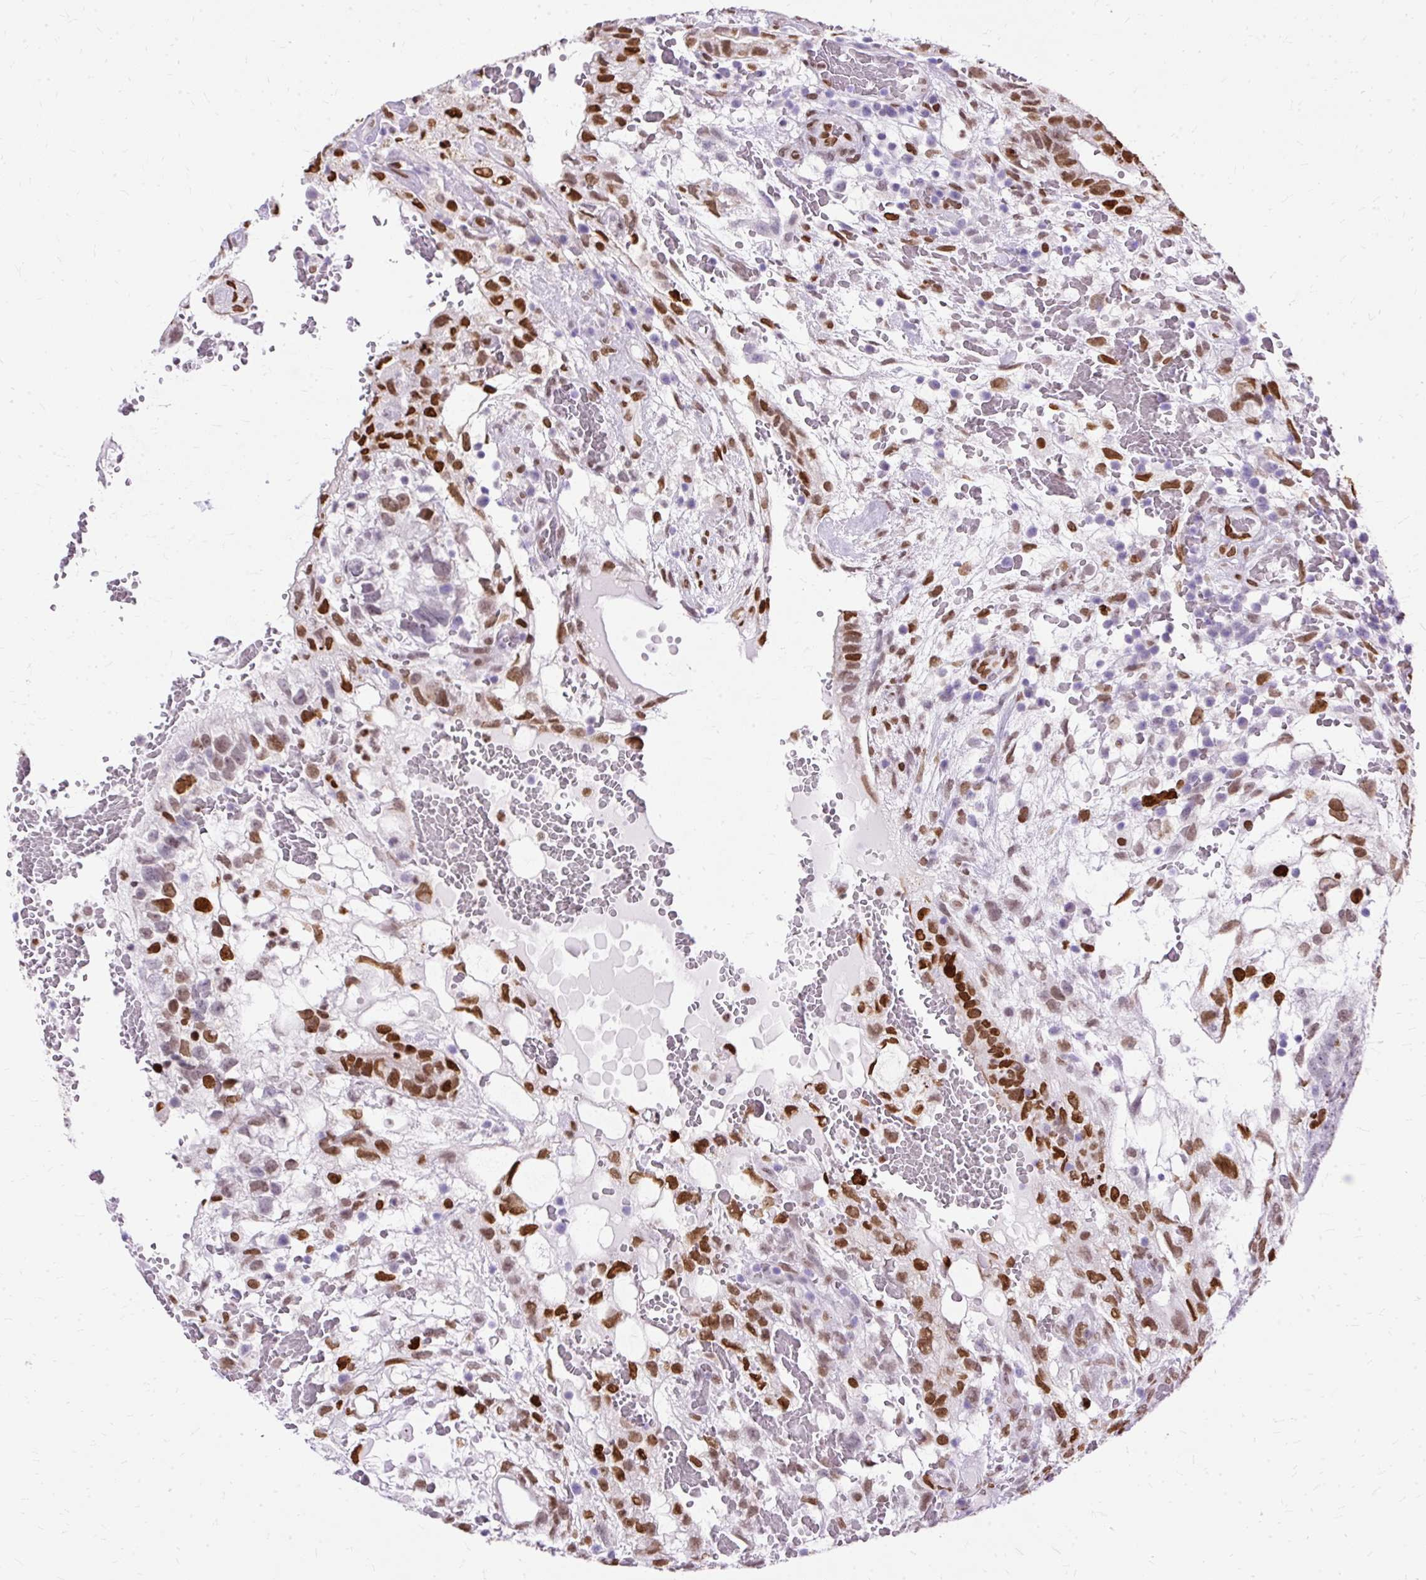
{"staining": {"intensity": "strong", "quantity": ">75%", "location": "nuclear"}, "tissue": "testis cancer", "cell_type": "Tumor cells", "image_type": "cancer", "snomed": [{"axis": "morphology", "description": "Normal tissue, NOS"}, {"axis": "morphology", "description": "Carcinoma, Embryonal, NOS"}, {"axis": "topography", "description": "Testis"}], "caption": "The immunohistochemical stain shows strong nuclear expression in tumor cells of embryonal carcinoma (testis) tissue.", "gene": "TMEM184C", "patient": {"sex": "male", "age": 32}}